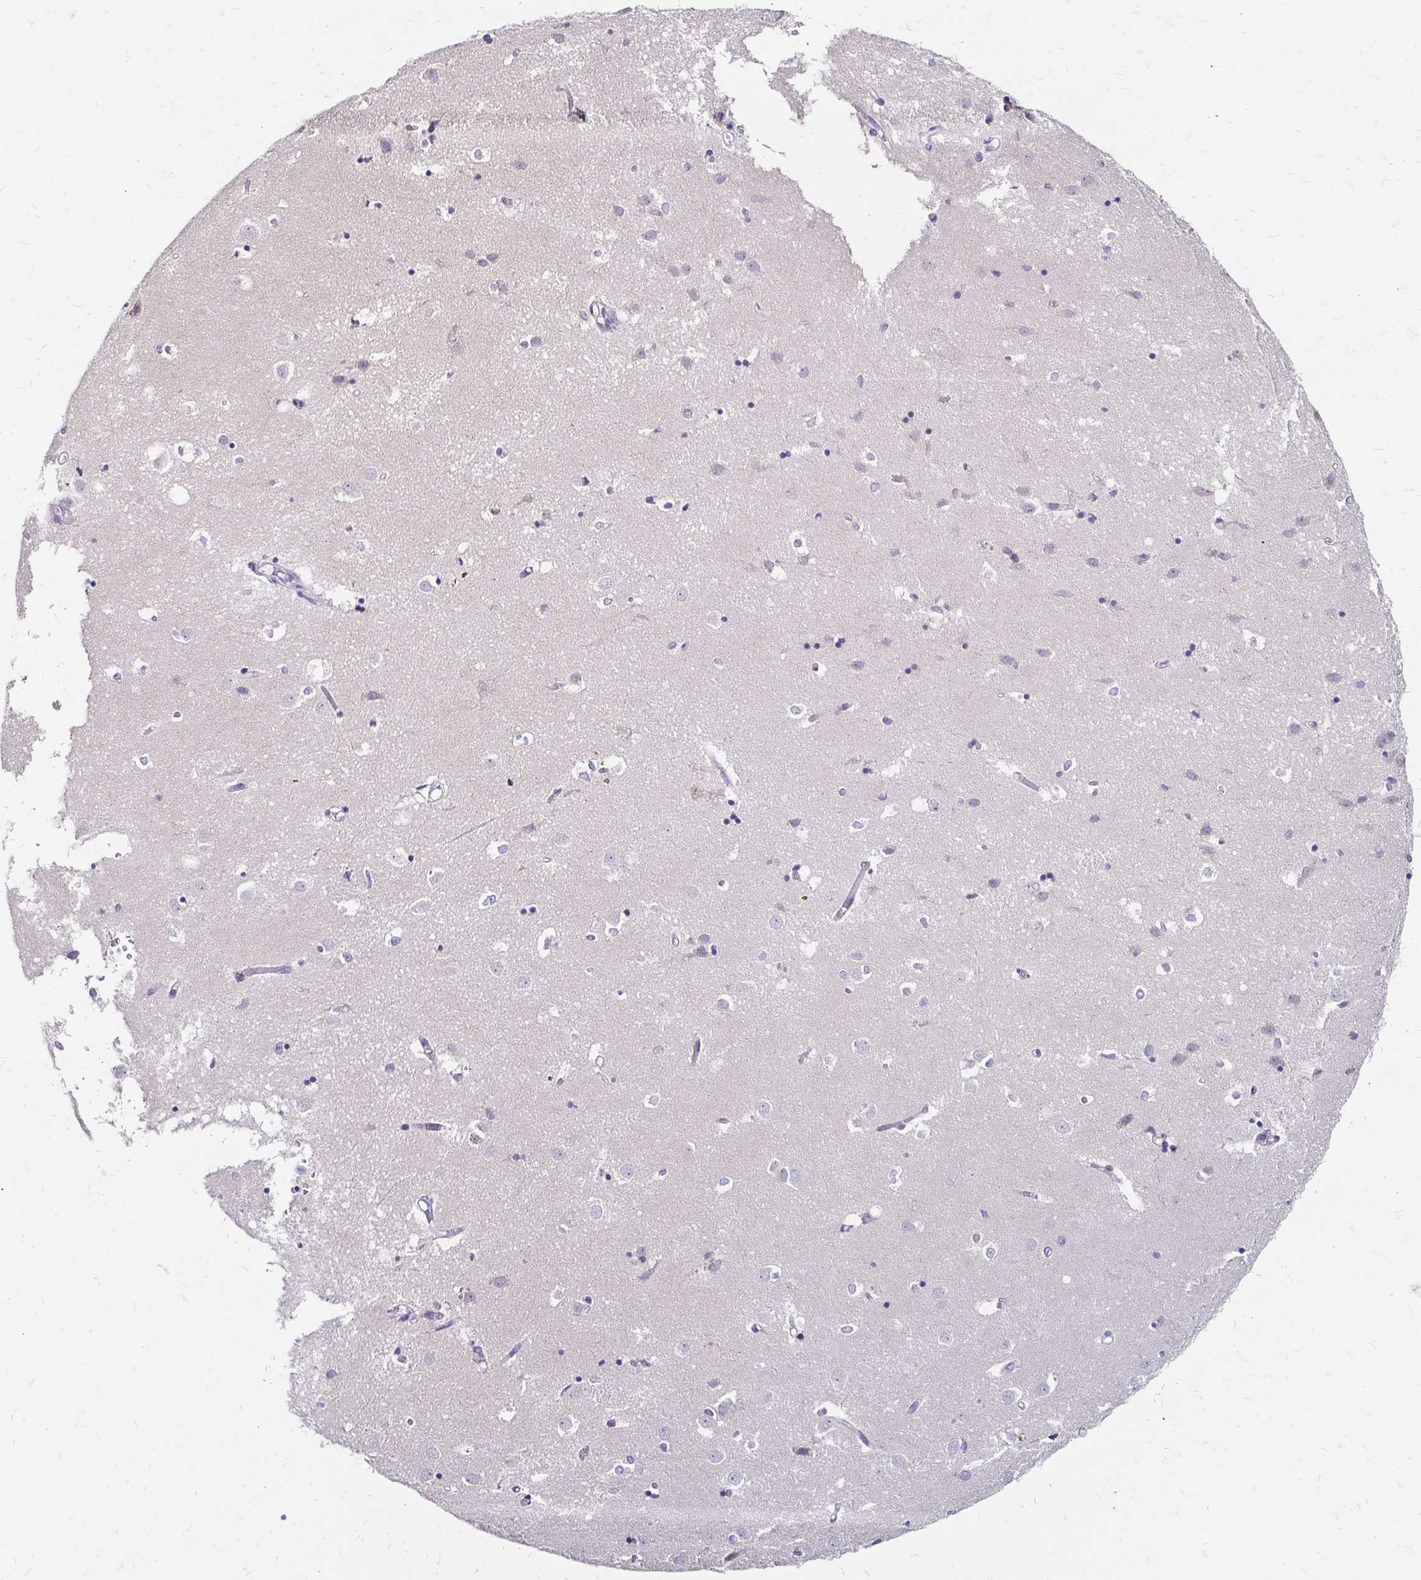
{"staining": {"intensity": "negative", "quantity": "none", "location": "none"}, "tissue": "caudate", "cell_type": "Glial cells", "image_type": "normal", "snomed": [{"axis": "morphology", "description": "Normal tissue, NOS"}, {"axis": "topography", "description": "Lateral ventricle wall"}], "caption": "Caudate was stained to show a protein in brown. There is no significant positivity in glial cells. The staining was performed using DAB (3,3'-diaminobenzidine) to visualize the protein expression in brown, while the nuclei were stained in blue with hematoxylin (Magnification: 20x).", "gene": "SCG3", "patient": {"sex": "male", "age": 54}}